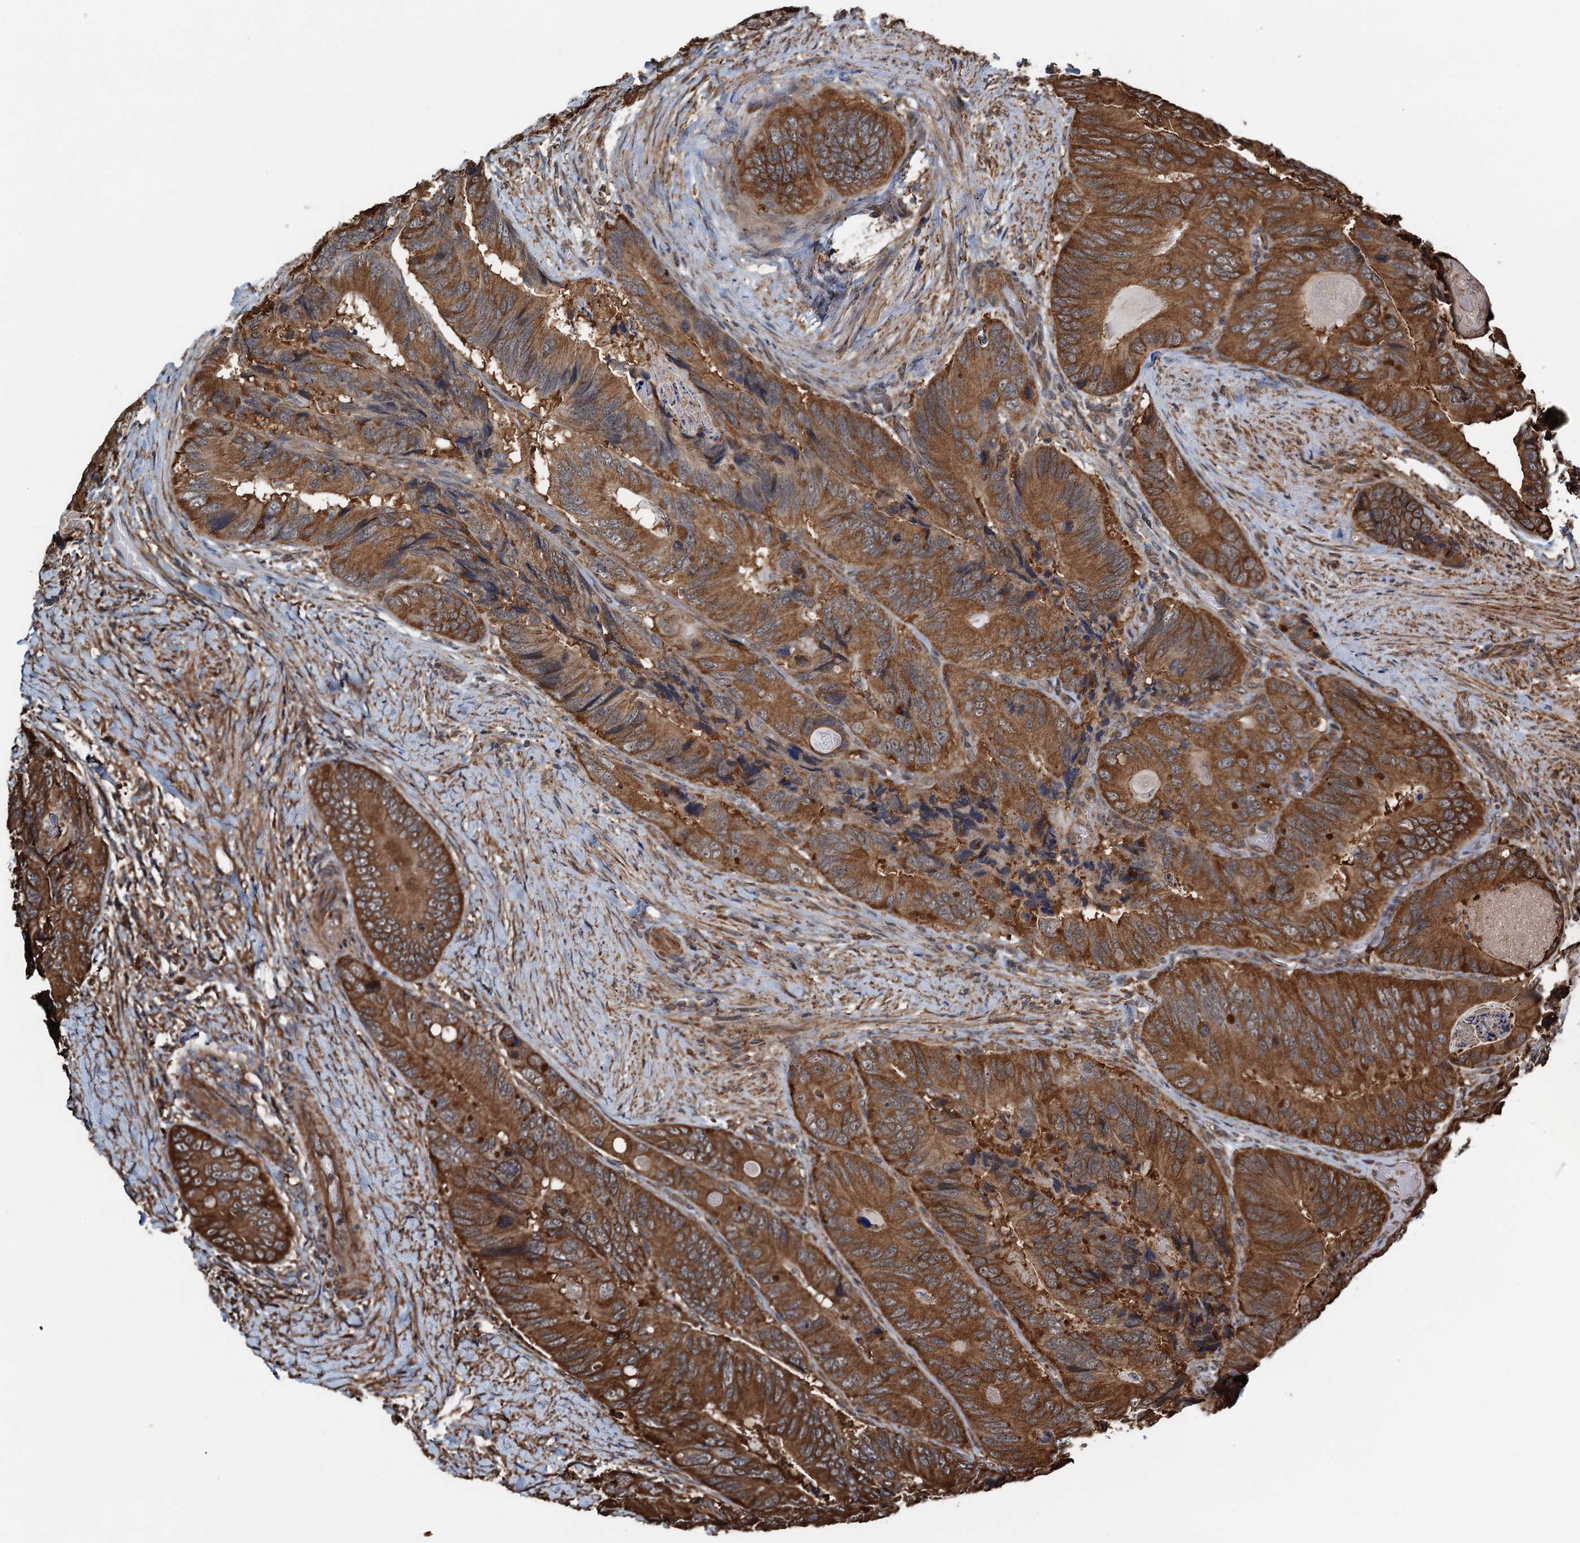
{"staining": {"intensity": "strong", "quantity": ">75%", "location": "cytoplasmic/membranous"}, "tissue": "colorectal cancer", "cell_type": "Tumor cells", "image_type": "cancer", "snomed": [{"axis": "morphology", "description": "Adenocarcinoma, NOS"}, {"axis": "topography", "description": "Colon"}], "caption": "A histopathology image of human colorectal cancer stained for a protein shows strong cytoplasmic/membranous brown staining in tumor cells.", "gene": "WHAMM", "patient": {"sex": "male", "age": 84}}